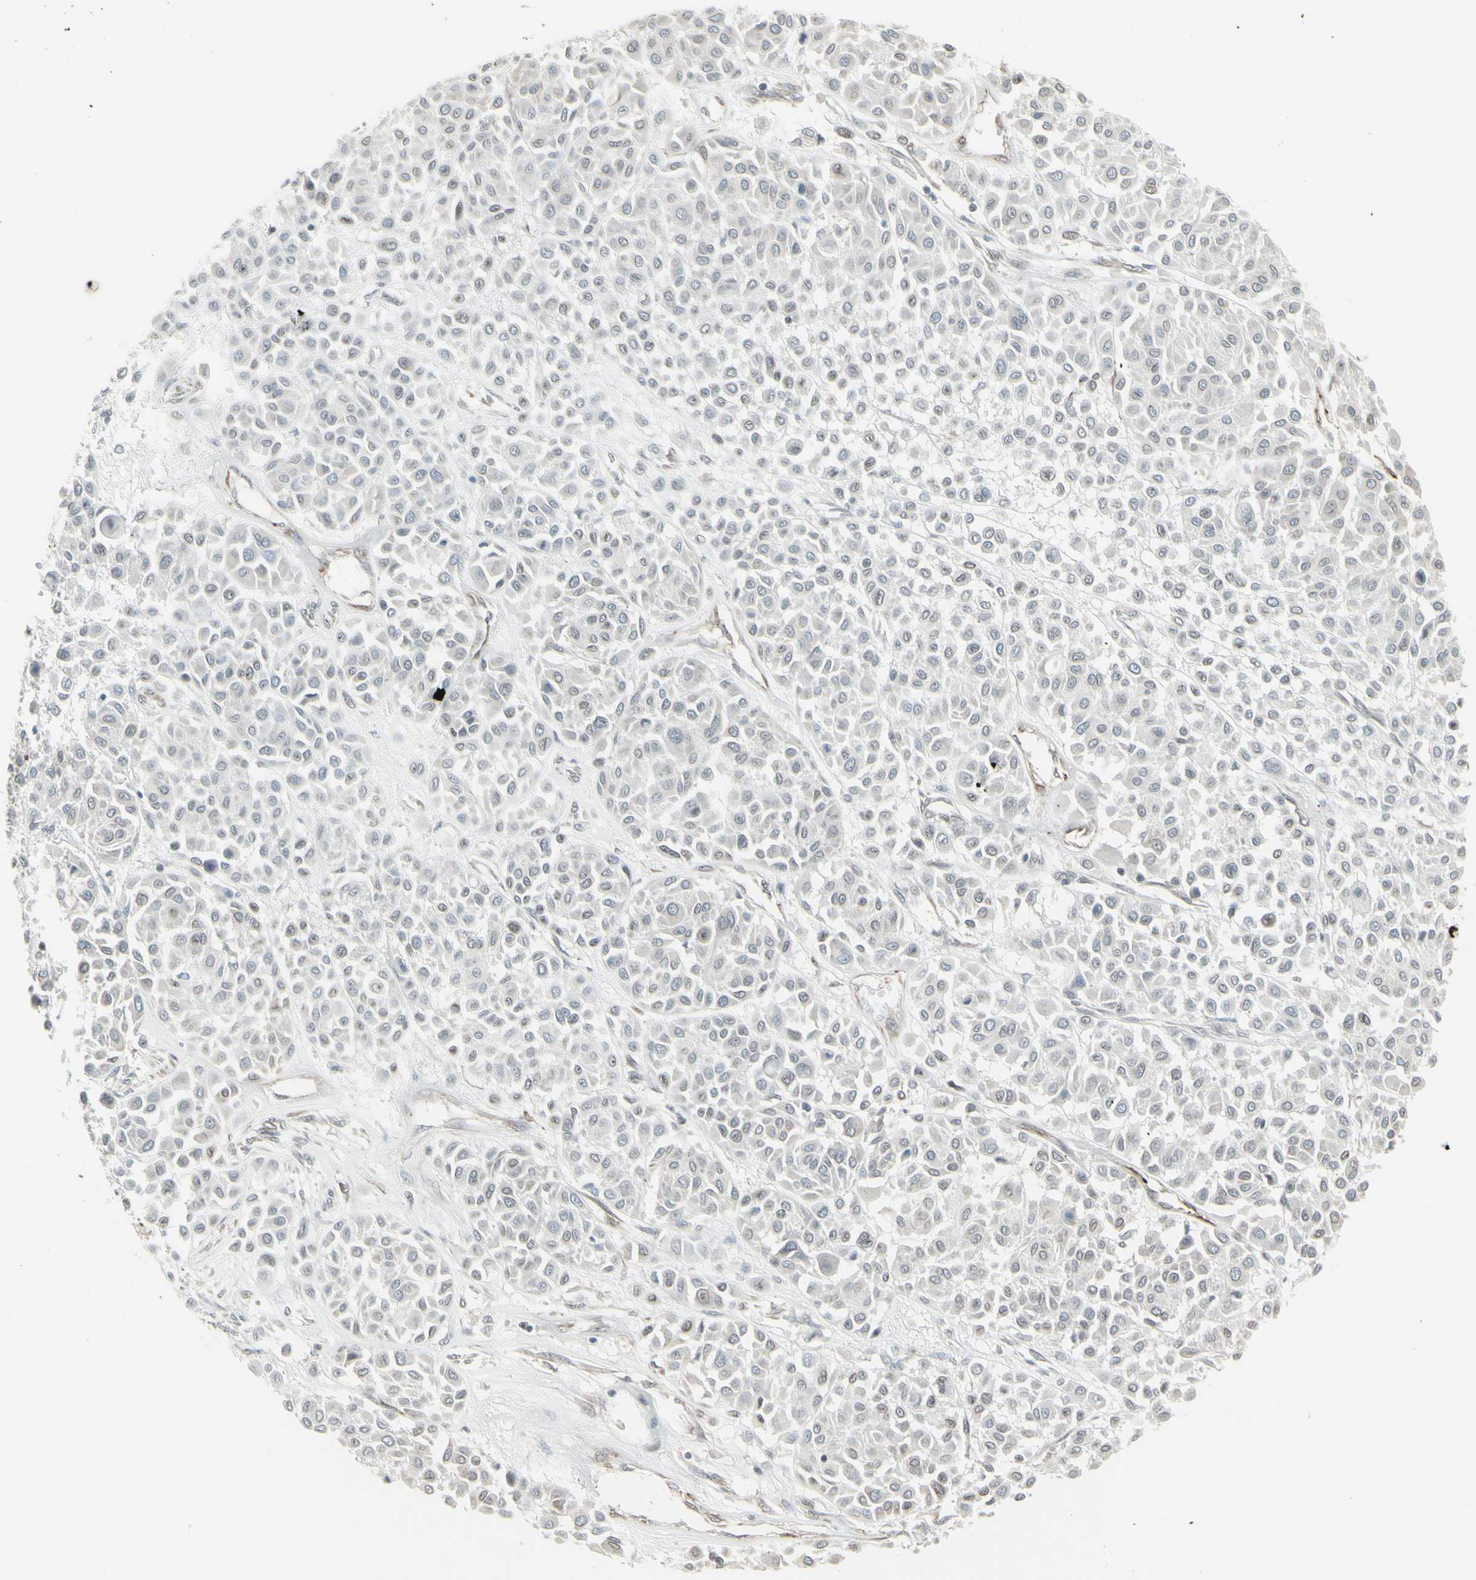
{"staining": {"intensity": "negative", "quantity": "none", "location": "none"}, "tissue": "melanoma", "cell_type": "Tumor cells", "image_type": "cancer", "snomed": [{"axis": "morphology", "description": "Malignant melanoma, Metastatic site"}, {"axis": "topography", "description": "Soft tissue"}], "caption": "Tumor cells show no significant protein staining in malignant melanoma (metastatic site).", "gene": "DTX3L", "patient": {"sex": "male", "age": 41}}